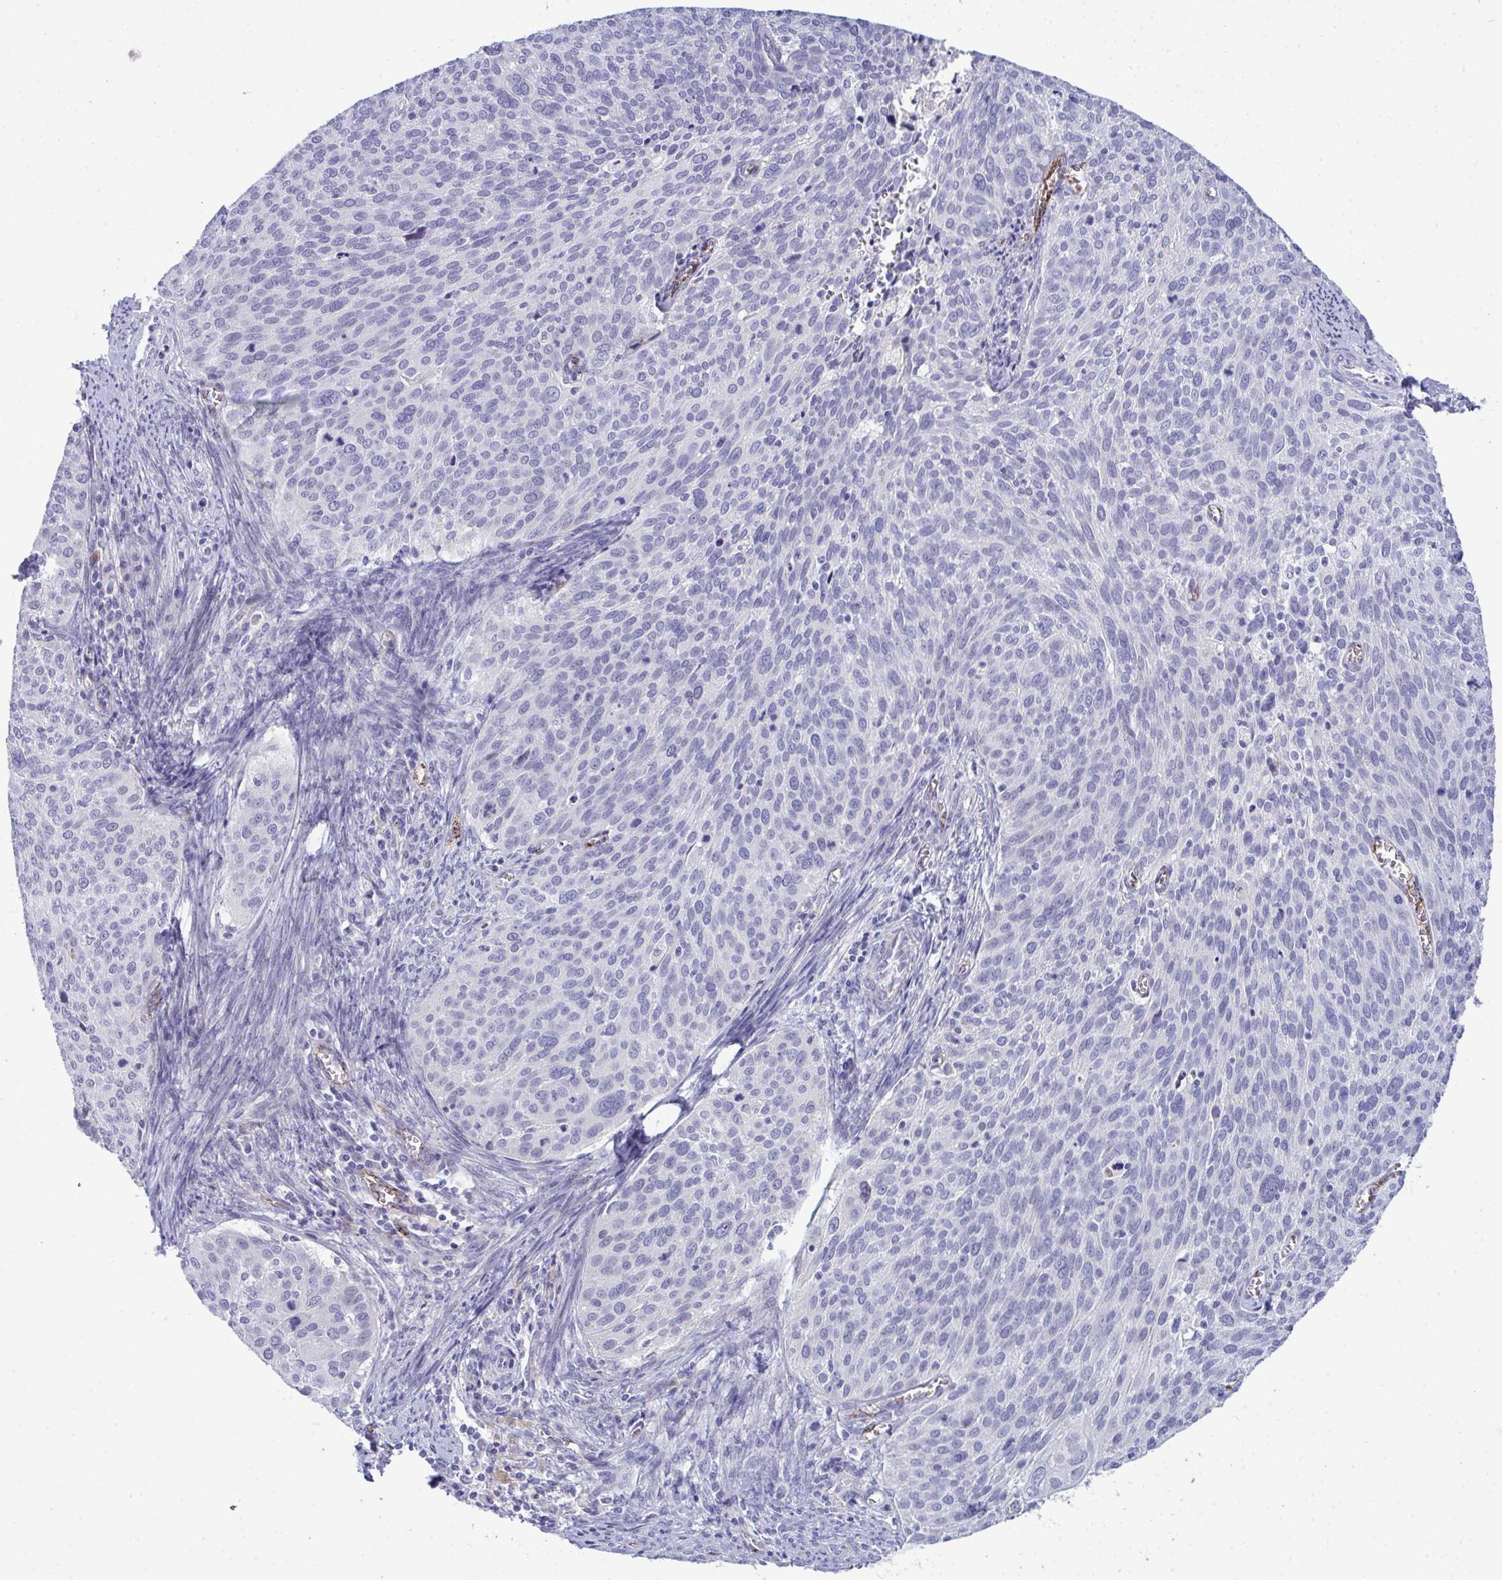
{"staining": {"intensity": "negative", "quantity": "none", "location": "none"}, "tissue": "cervical cancer", "cell_type": "Tumor cells", "image_type": "cancer", "snomed": [{"axis": "morphology", "description": "Squamous cell carcinoma, NOS"}, {"axis": "topography", "description": "Cervix"}], "caption": "There is no significant staining in tumor cells of cervical squamous cell carcinoma.", "gene": "TOR1AIP2", "patient": {"sex": "female", "age": 39}}